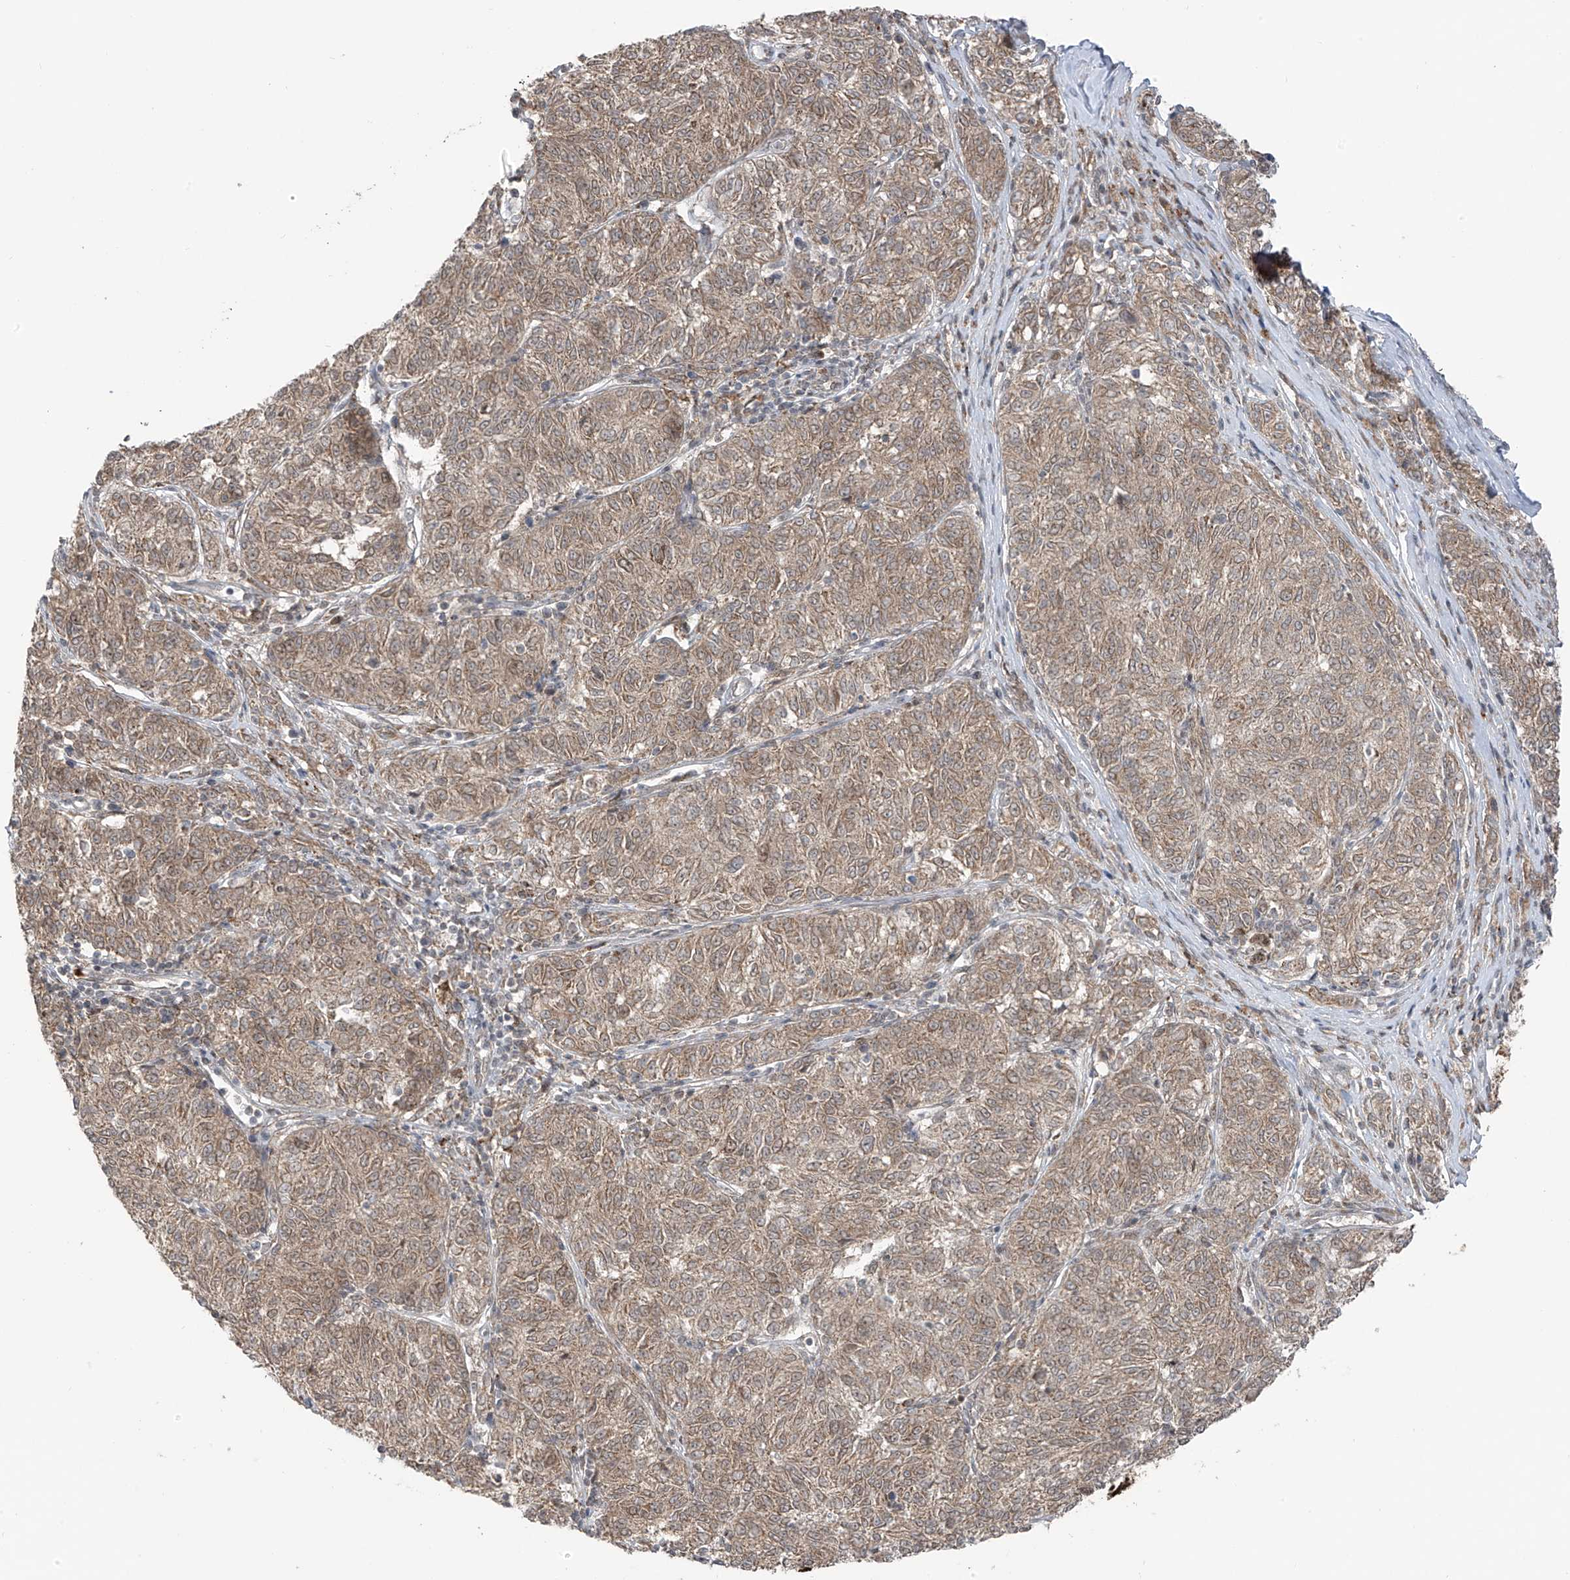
{"staining": {"intensity": "weak", "quantity": ">75%", "location": "cytoplasmic/membranous"}, "tissue": "melanoma", "cell_type": "Tumor cells", "image_type": "cancer", "snomed": [{"axis": "morphology", "description": "Malignant melanoma, NOS"}, {"axis": "topography", "description": "Skin"}], "caption": "Protein positivity by immunohistochemistry exhibits weak cytoplasmic/membranous staining in approximately >75% of tumor cells in malignant melanoma.", "gene": "PDE11A", "patient": {"sex": "female", "age": 72}}